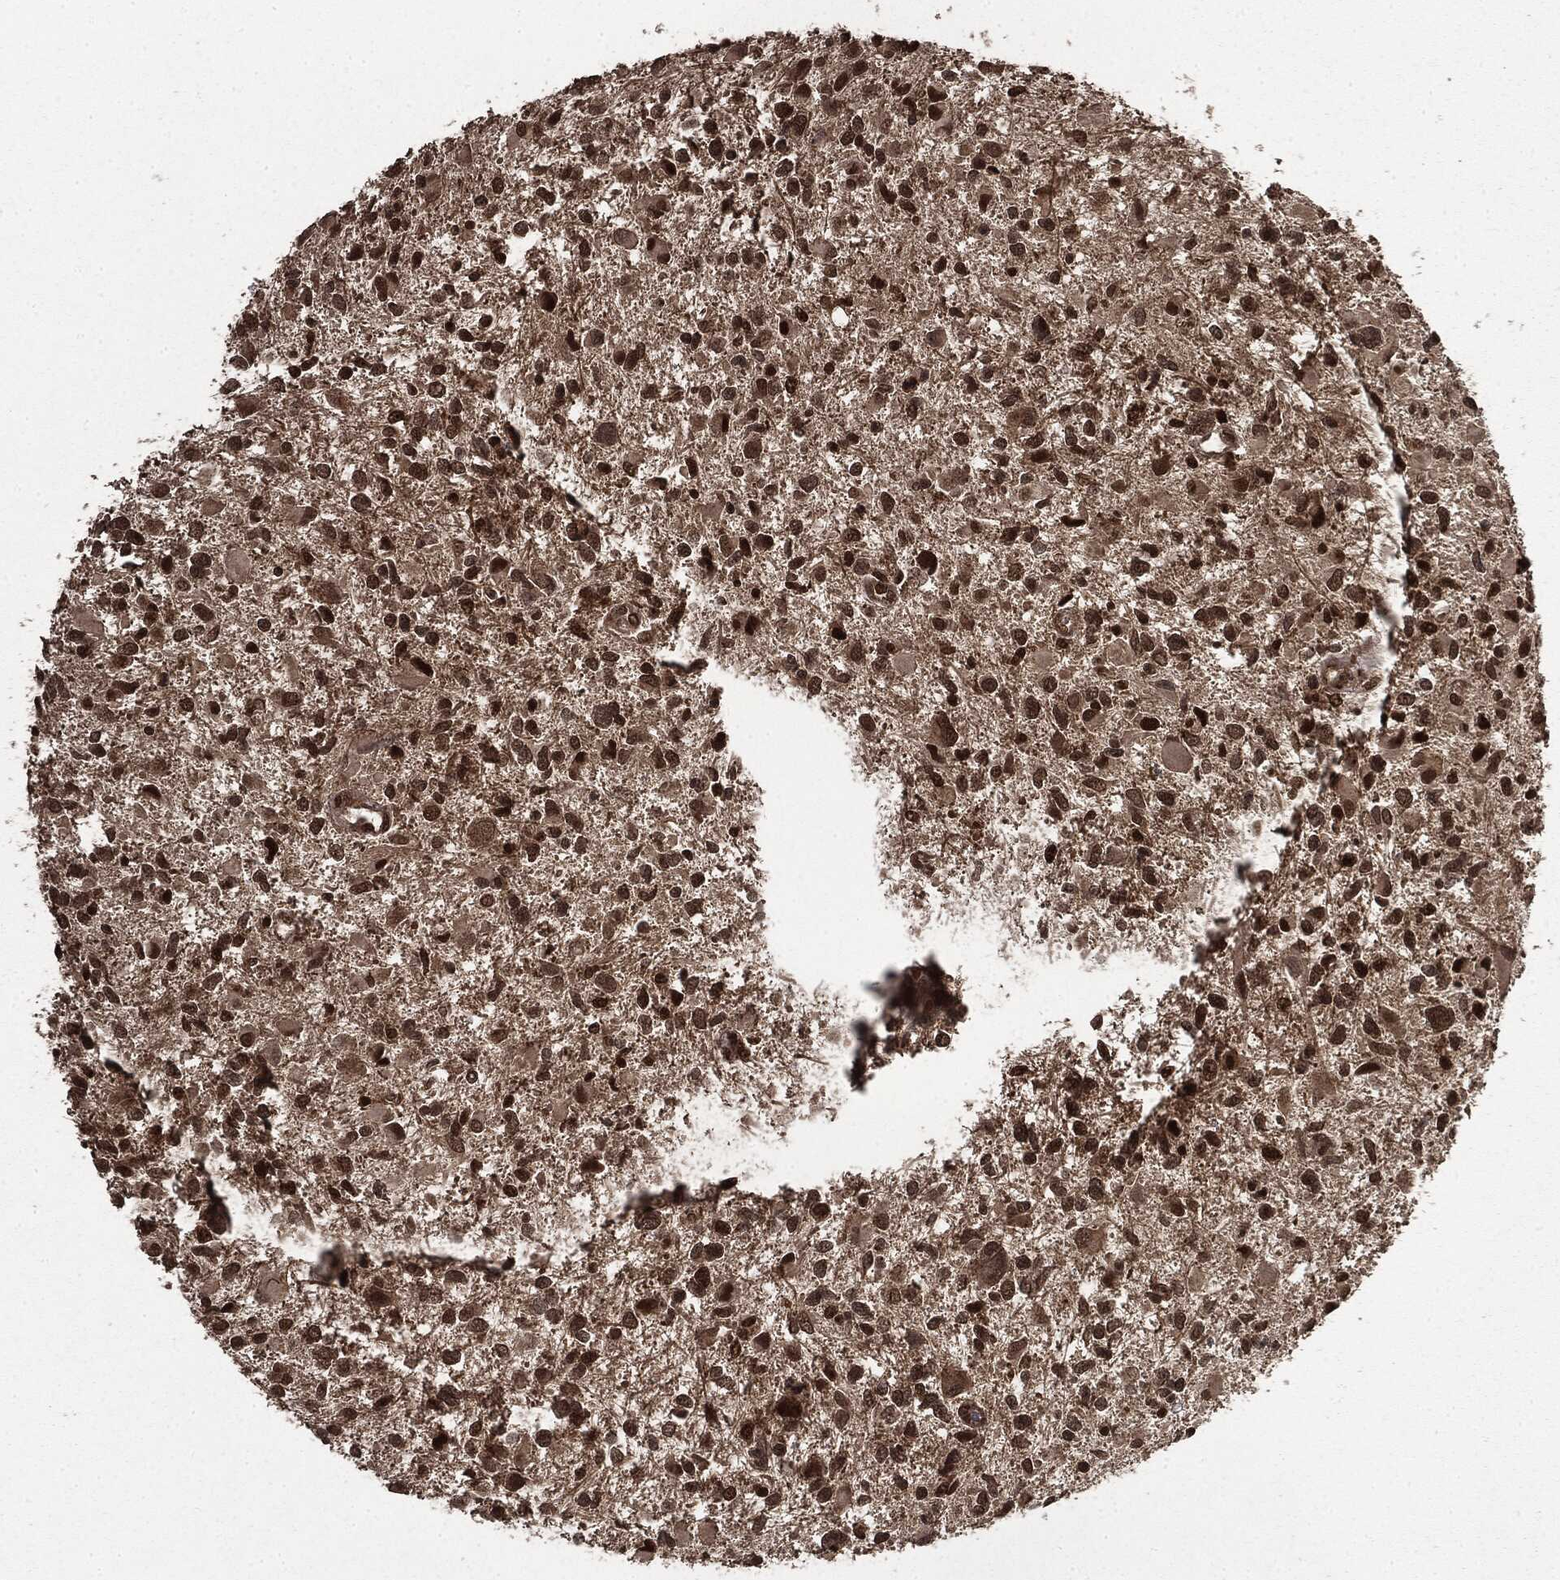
{"staining": {"intensity": "moderate", "quantity": "25%-75%", "location": "nuclear"}, "tissue": "glioma", "cell_type": "Tumor cells", "image_type": "cancer", "snomed": [{"axis": "morphology", "description": "Glioma, malignant, Low grade"}, {"axis": "topography", "description": "Brain"}], "caption": "Tumor cells show moderate nuclear staining in approximately 25%-75% of cells in glioma.", "gene": "CTDP1", "patient": {"sex": "female", "age": 32}}